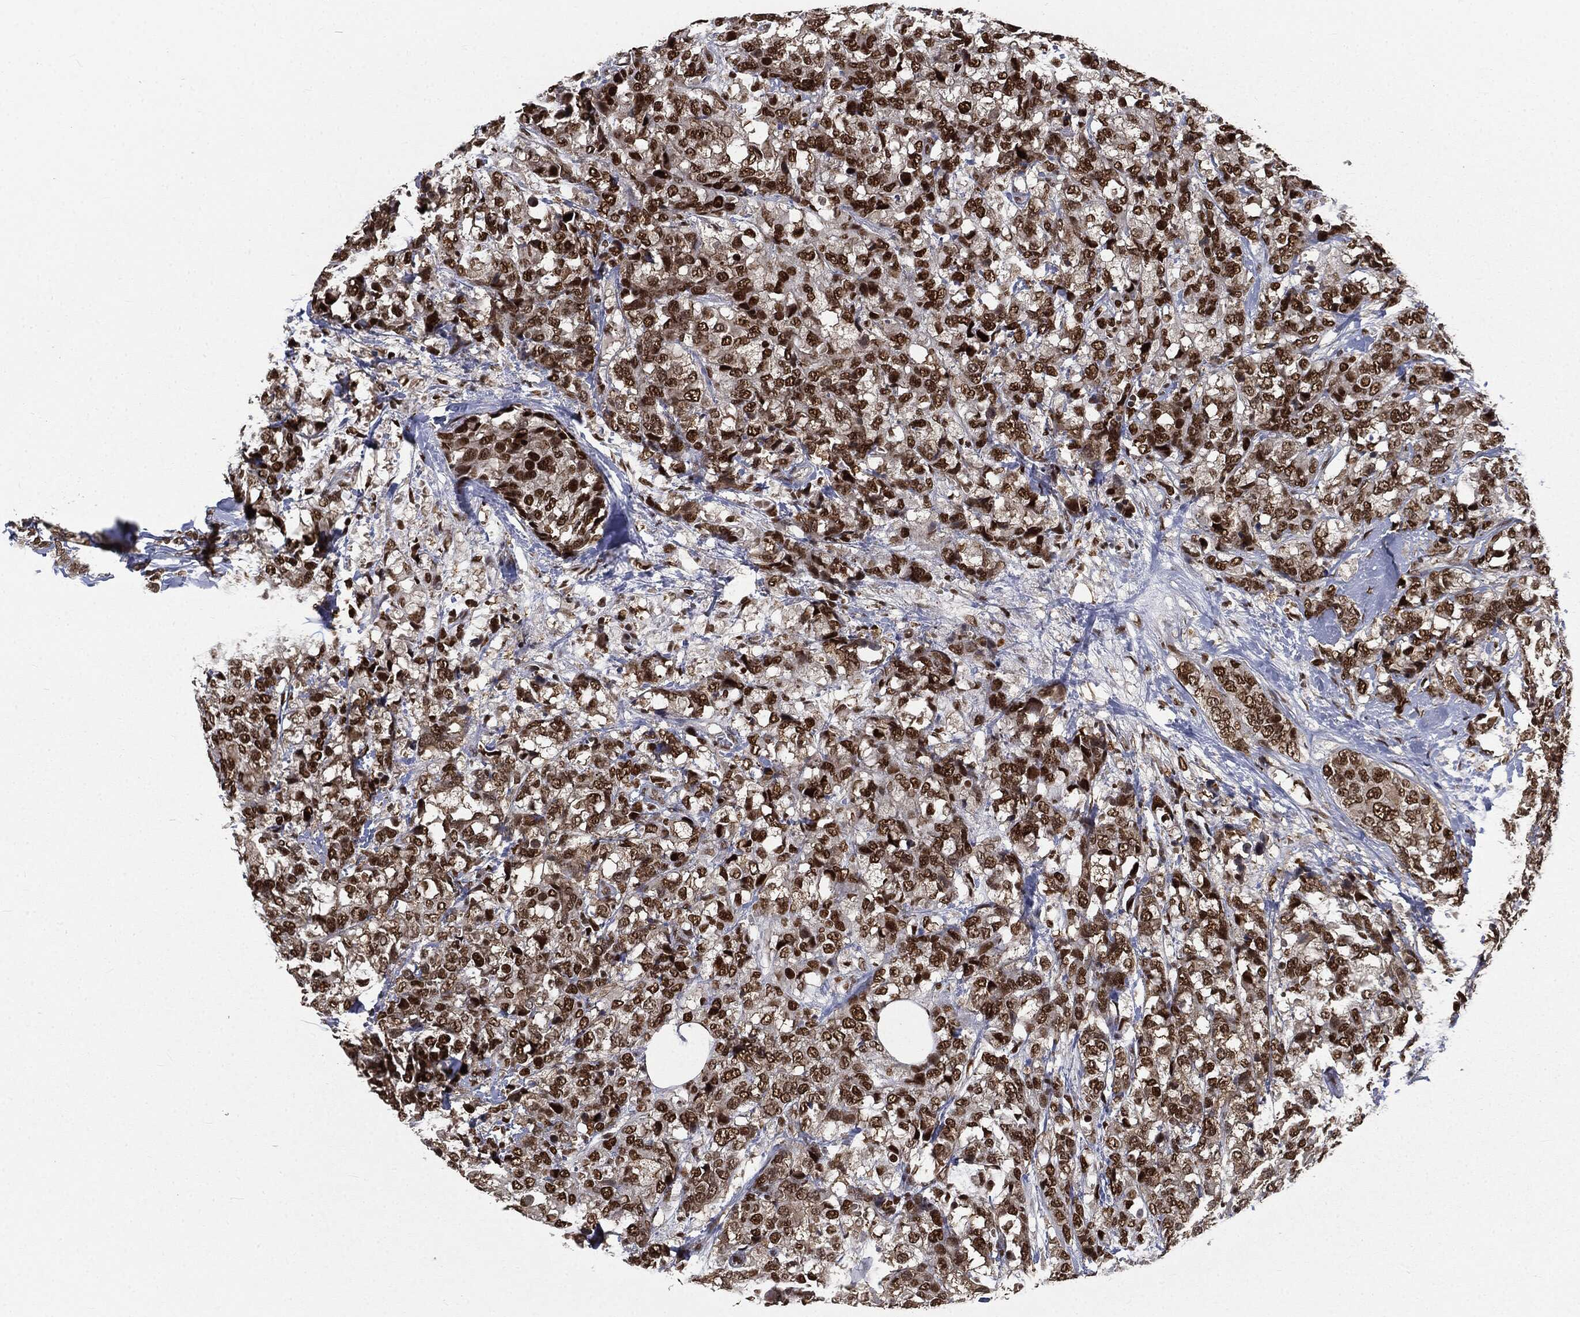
{"staining": {"intensity": "strong", "quantity": ">75%", "location": "nuclear"}, "tissue": "breast cancer", "cell_type": "Tumor cells", "image_type": "cancer", "snomed": [{"axis": "morphology", "description": "Lobular carcinoma"}, {"axis": "topography", "description": "Breast"}], "caption": "A brown stain highlights strong nuclear positivity of a protein in breast cancer (lobular carcinoma) tumor cells.", "gene": "DPH2", "patient": {"sex": "female", "age": 59}}